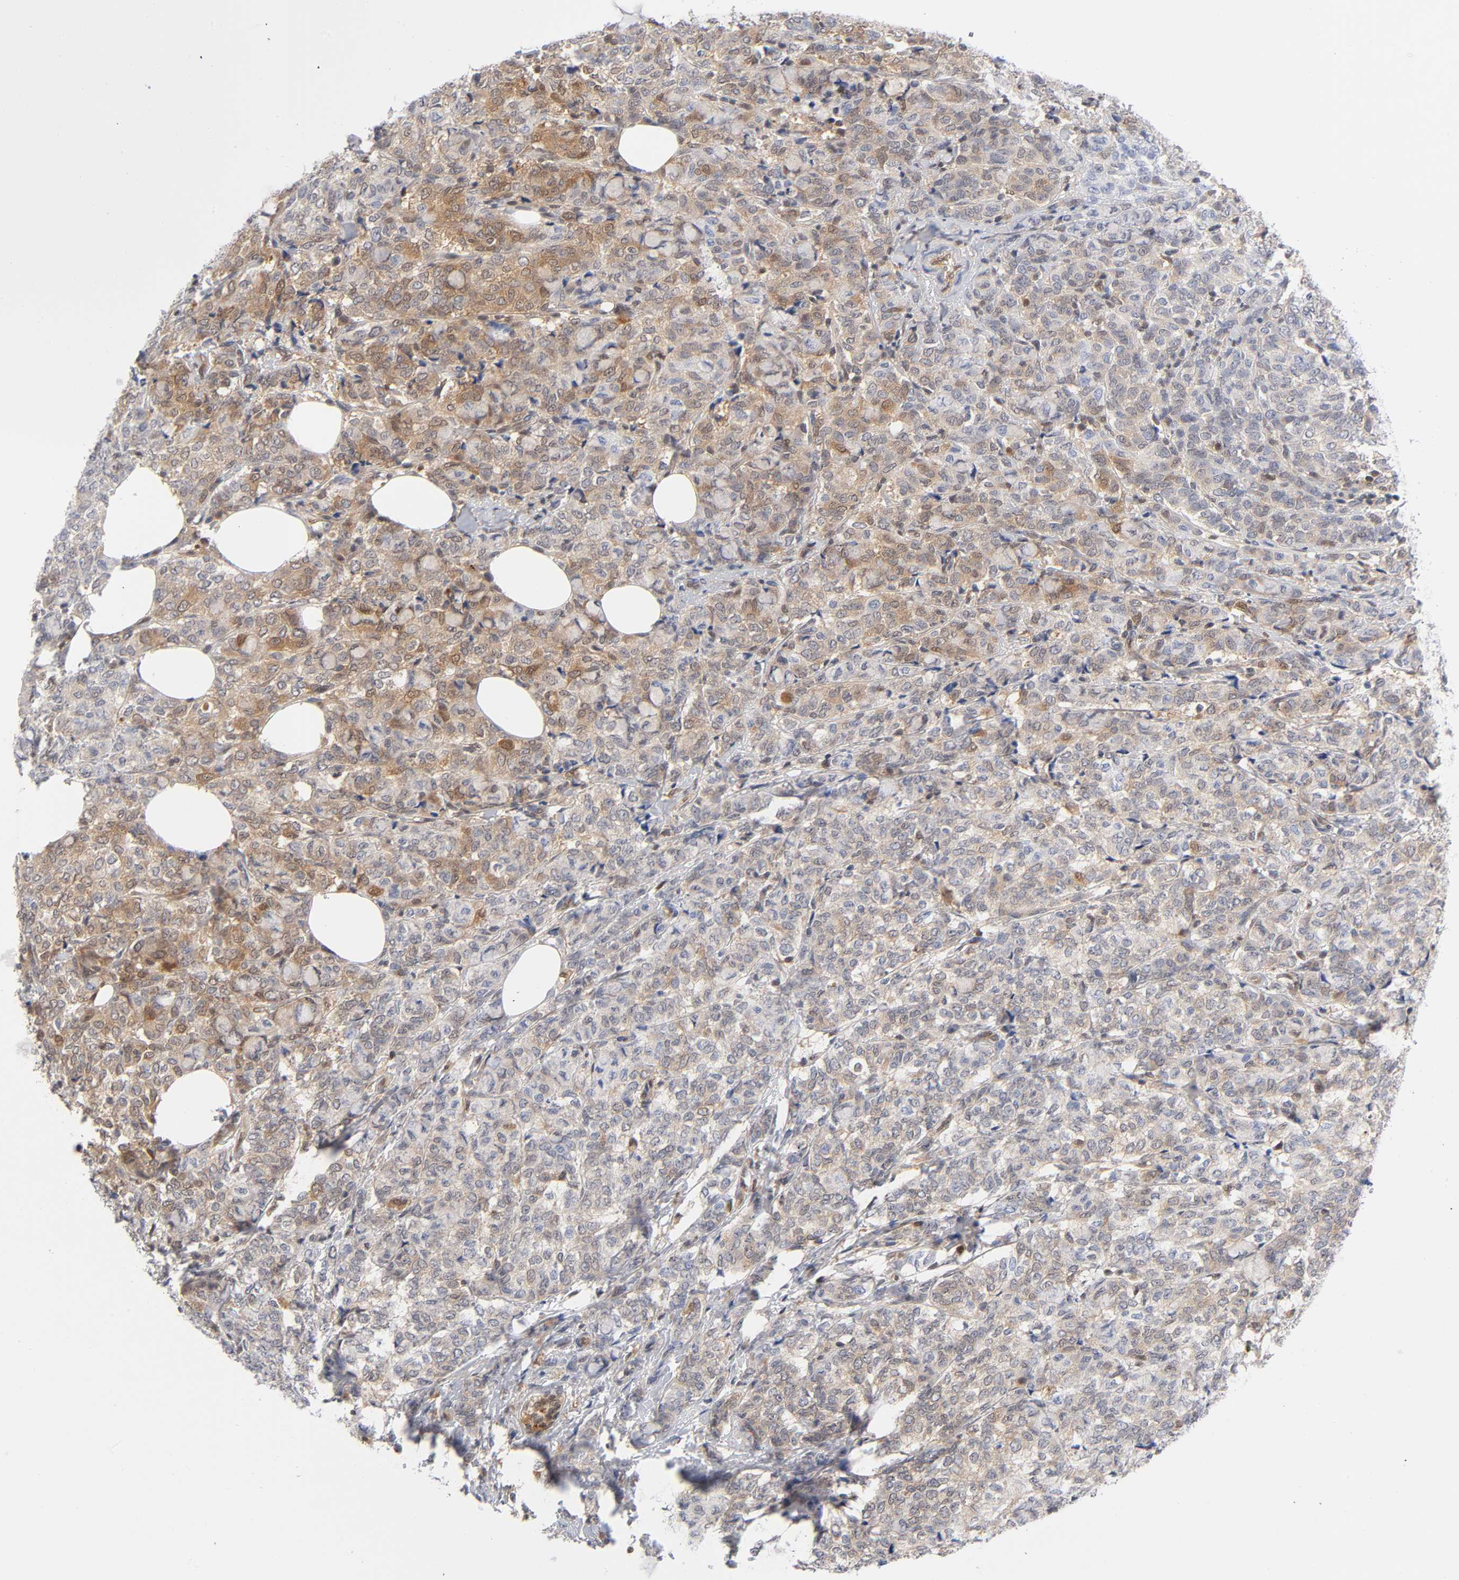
{"staining": {"intensity": "moderate", "quantity": "25%-75%", "location": "cytoplasmic/membranous"}, "tissue": "breast cancer", "cell_type": "Tumor cells", "image_type": "cancer", "snomed": [{"axis": "morphology", "description": "Lobular carcinoma"}, {"axis": "topography", "description": "Breast"}], "caption": "Immunohistochemical staining of human lobular carcinoma (breast) shows medium levels of moderate cytoplasmic/membranous expression in about 25%-75% of tumor cells.", "gene": "DFFB", "patient": {"sex": "female", "age": 60}}